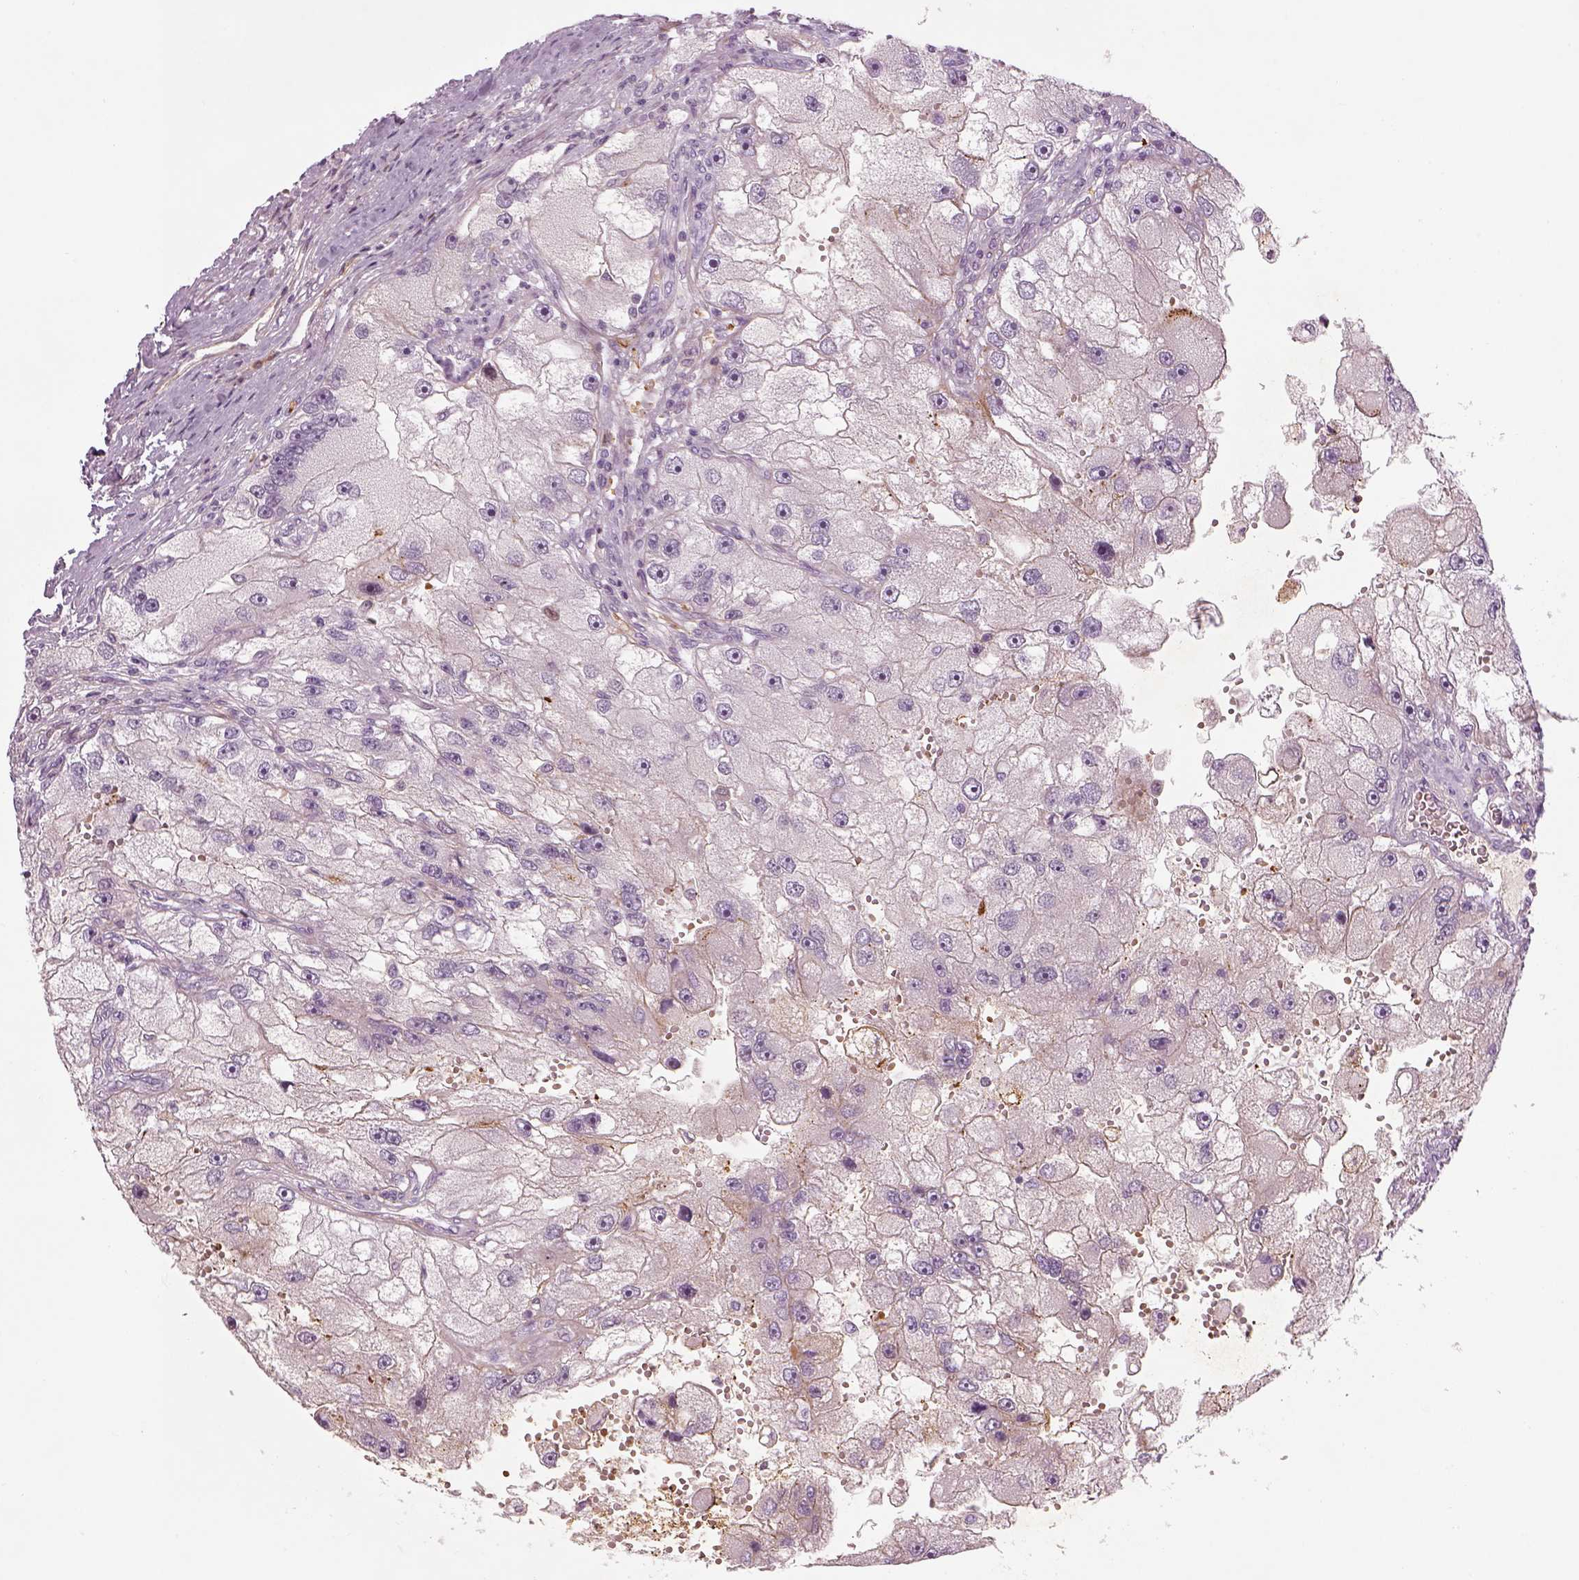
{"staining": {"intensity": "negative", "quantity": "none", "location": "none"}, "tissue": "renal cancer", "cell_type": "Tumor cells", "image_type": "cancer", "snomed": [{"axis": "morphology", "description": "Adenocarcinoma, NOS"}, {"axis": "topography", "description": "Kidney"}], "caption": "This is an immunohistochemistry (IHC) image of human renal adenocarcinoma. There is no expression in tumor cells.", "gene": "PABPC1L2B", "patient": {"sex": "male", "age": 63}}